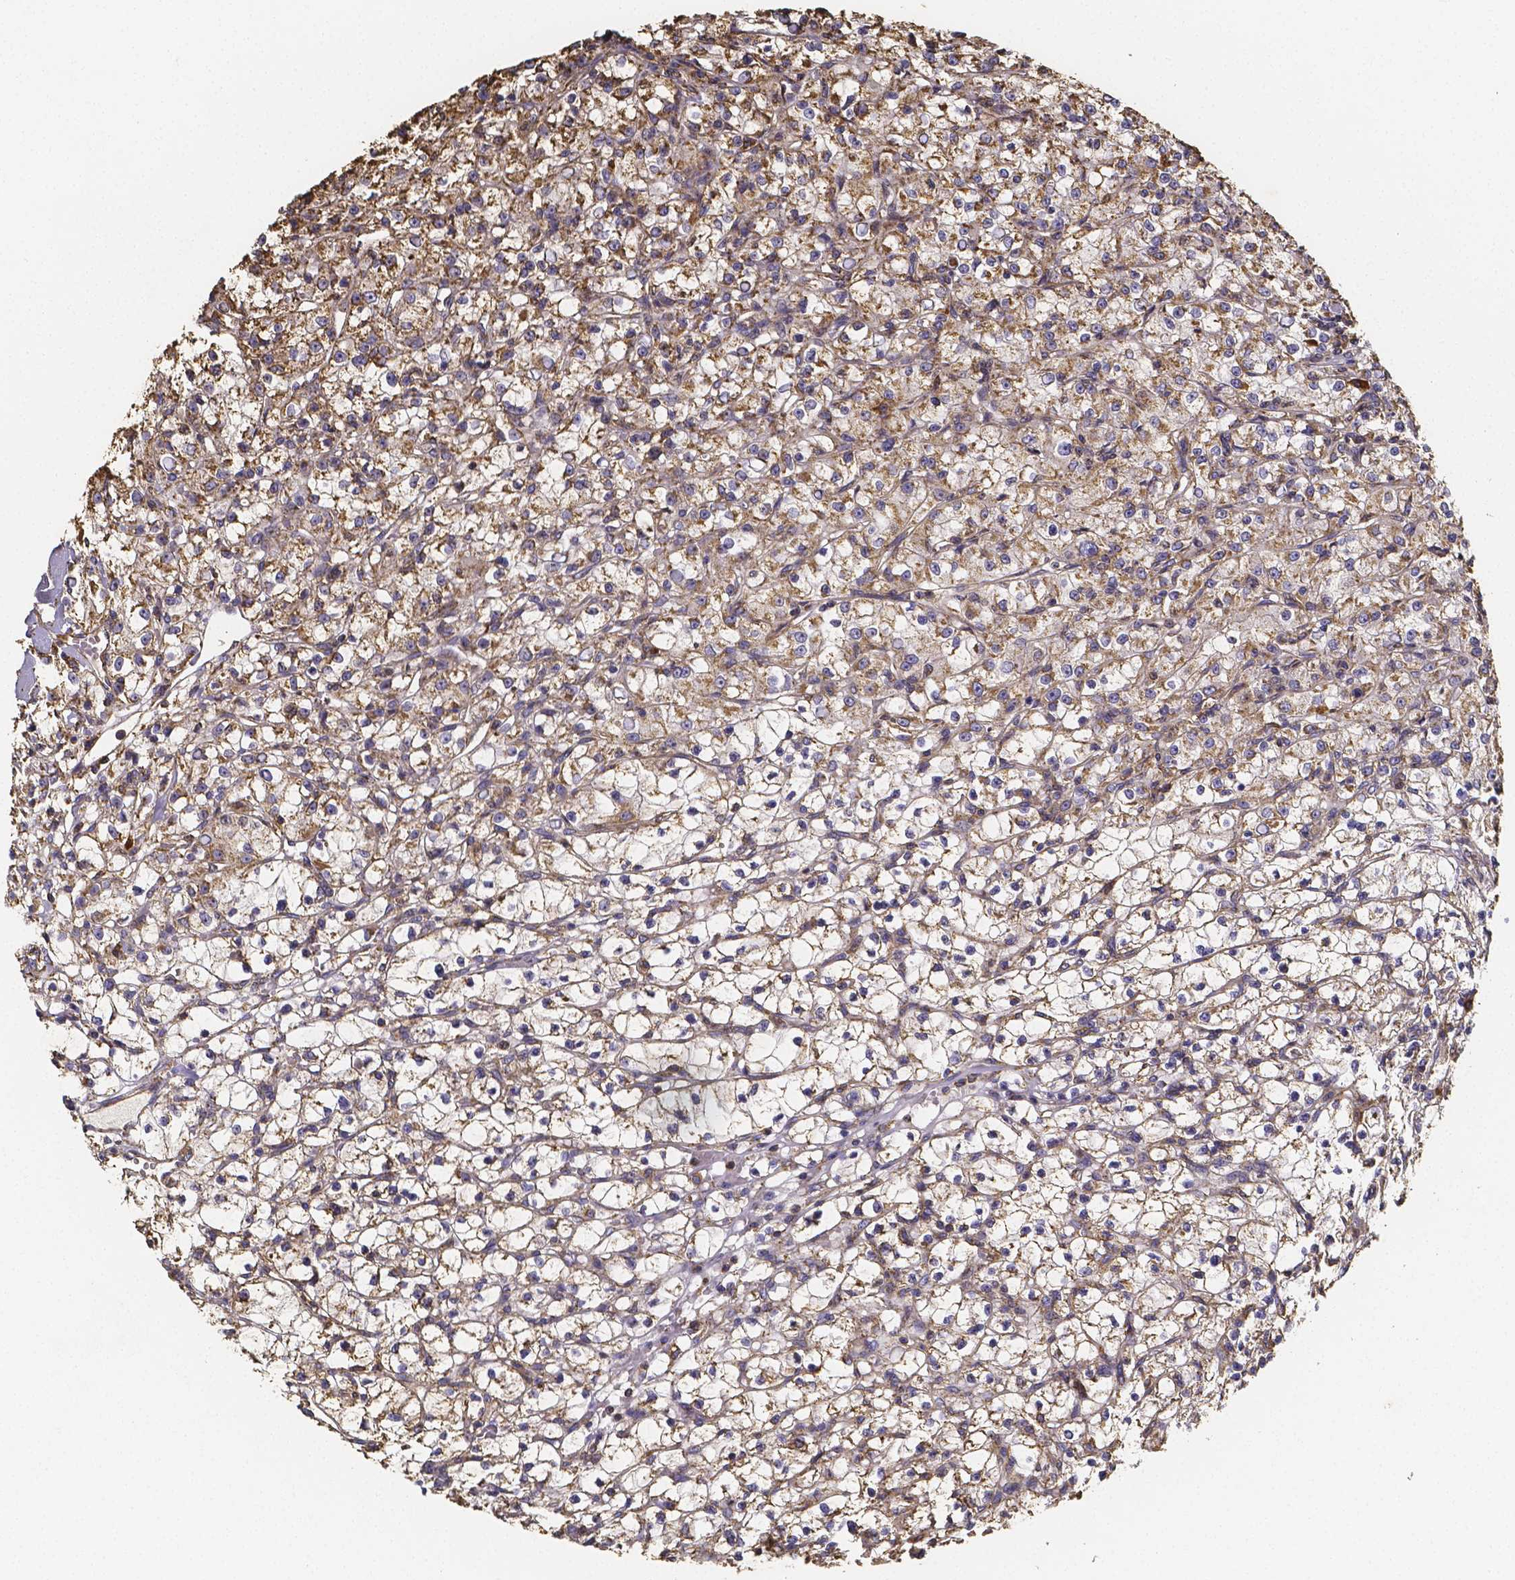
{"staining": {"intensity": "moderate", "quantity": ">75%", "location": "cytoplasmic/membranous"}, "tissue": "renal cancer", "cell_type": "Tumor cells", "image_type": "cancer", "snomed": [{"axis": "morphology", "description": "Adenocarcinoma, NOS"}, {"axis": "topography", "description": "Kidney"}], "caption": "Renal cancer stained with DAB (3,3'-diaminobenzidine) IHC reveals medium levels of moderate cytoplasmic/membranous expression in approximately >75% of tumor cells.", "gene": "SLC35D2", "patient": {"sex": "female", "age": 59}}